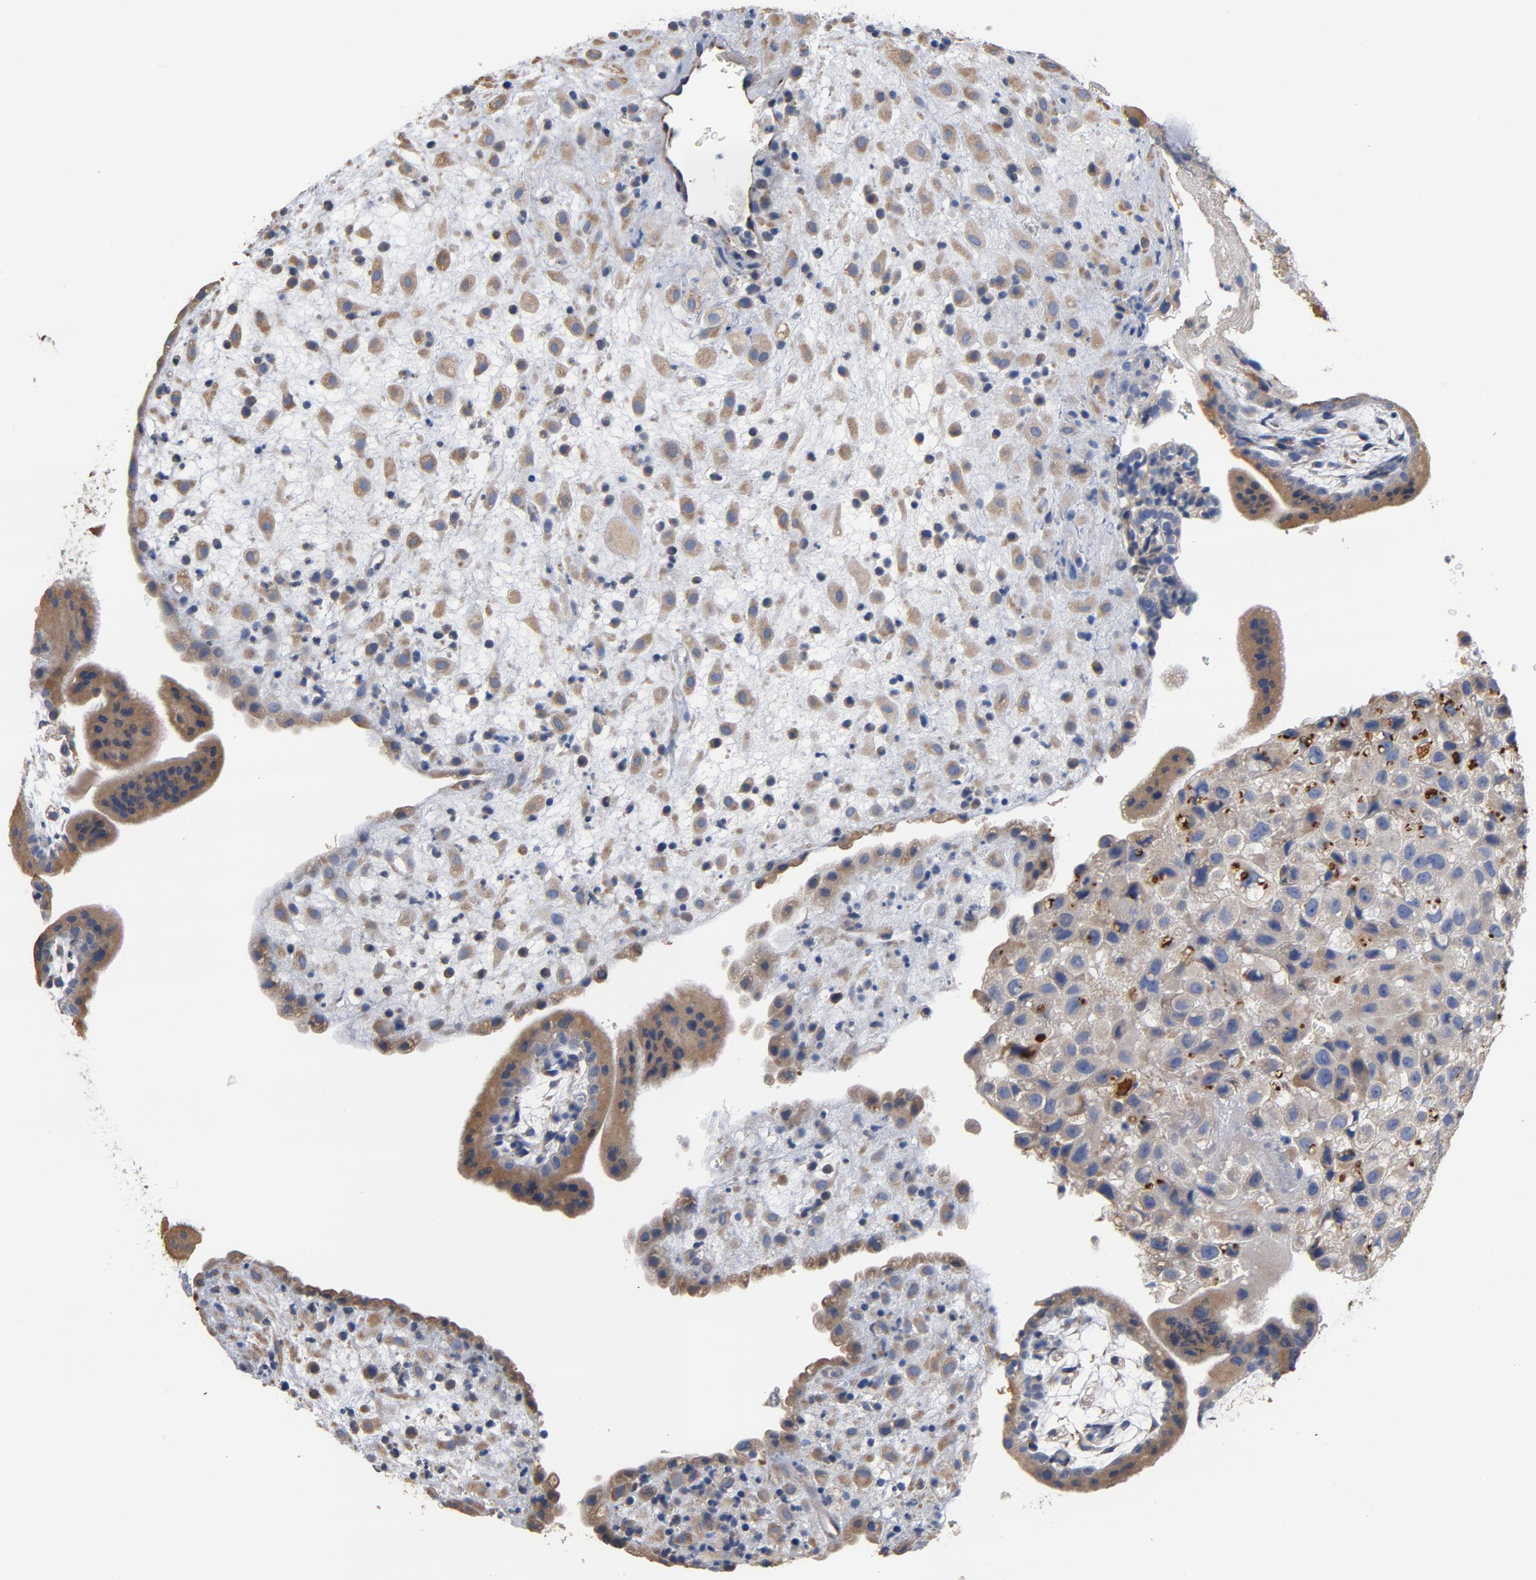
{"staining": {"intensity": "moderate", "quantity": "25%-75%", "location": "cytoplasmic/membranous"}, "tissue": "placenta", "cell_type": "Decidual cells", "image_type": "normal", "snomed": [{"axis": "morphology", "description": "Normal tissue, NOS"}, {"axis": "topography", "description": "Placenta"}], "caption": "A medium amount of moderate cytoplasmic/membranous expression is appreciated in approximately 25%-75% of decidual cells in unremarkable placenta.", "gene": "TLR4", "patient": {"sex": "female", "age": 35}}